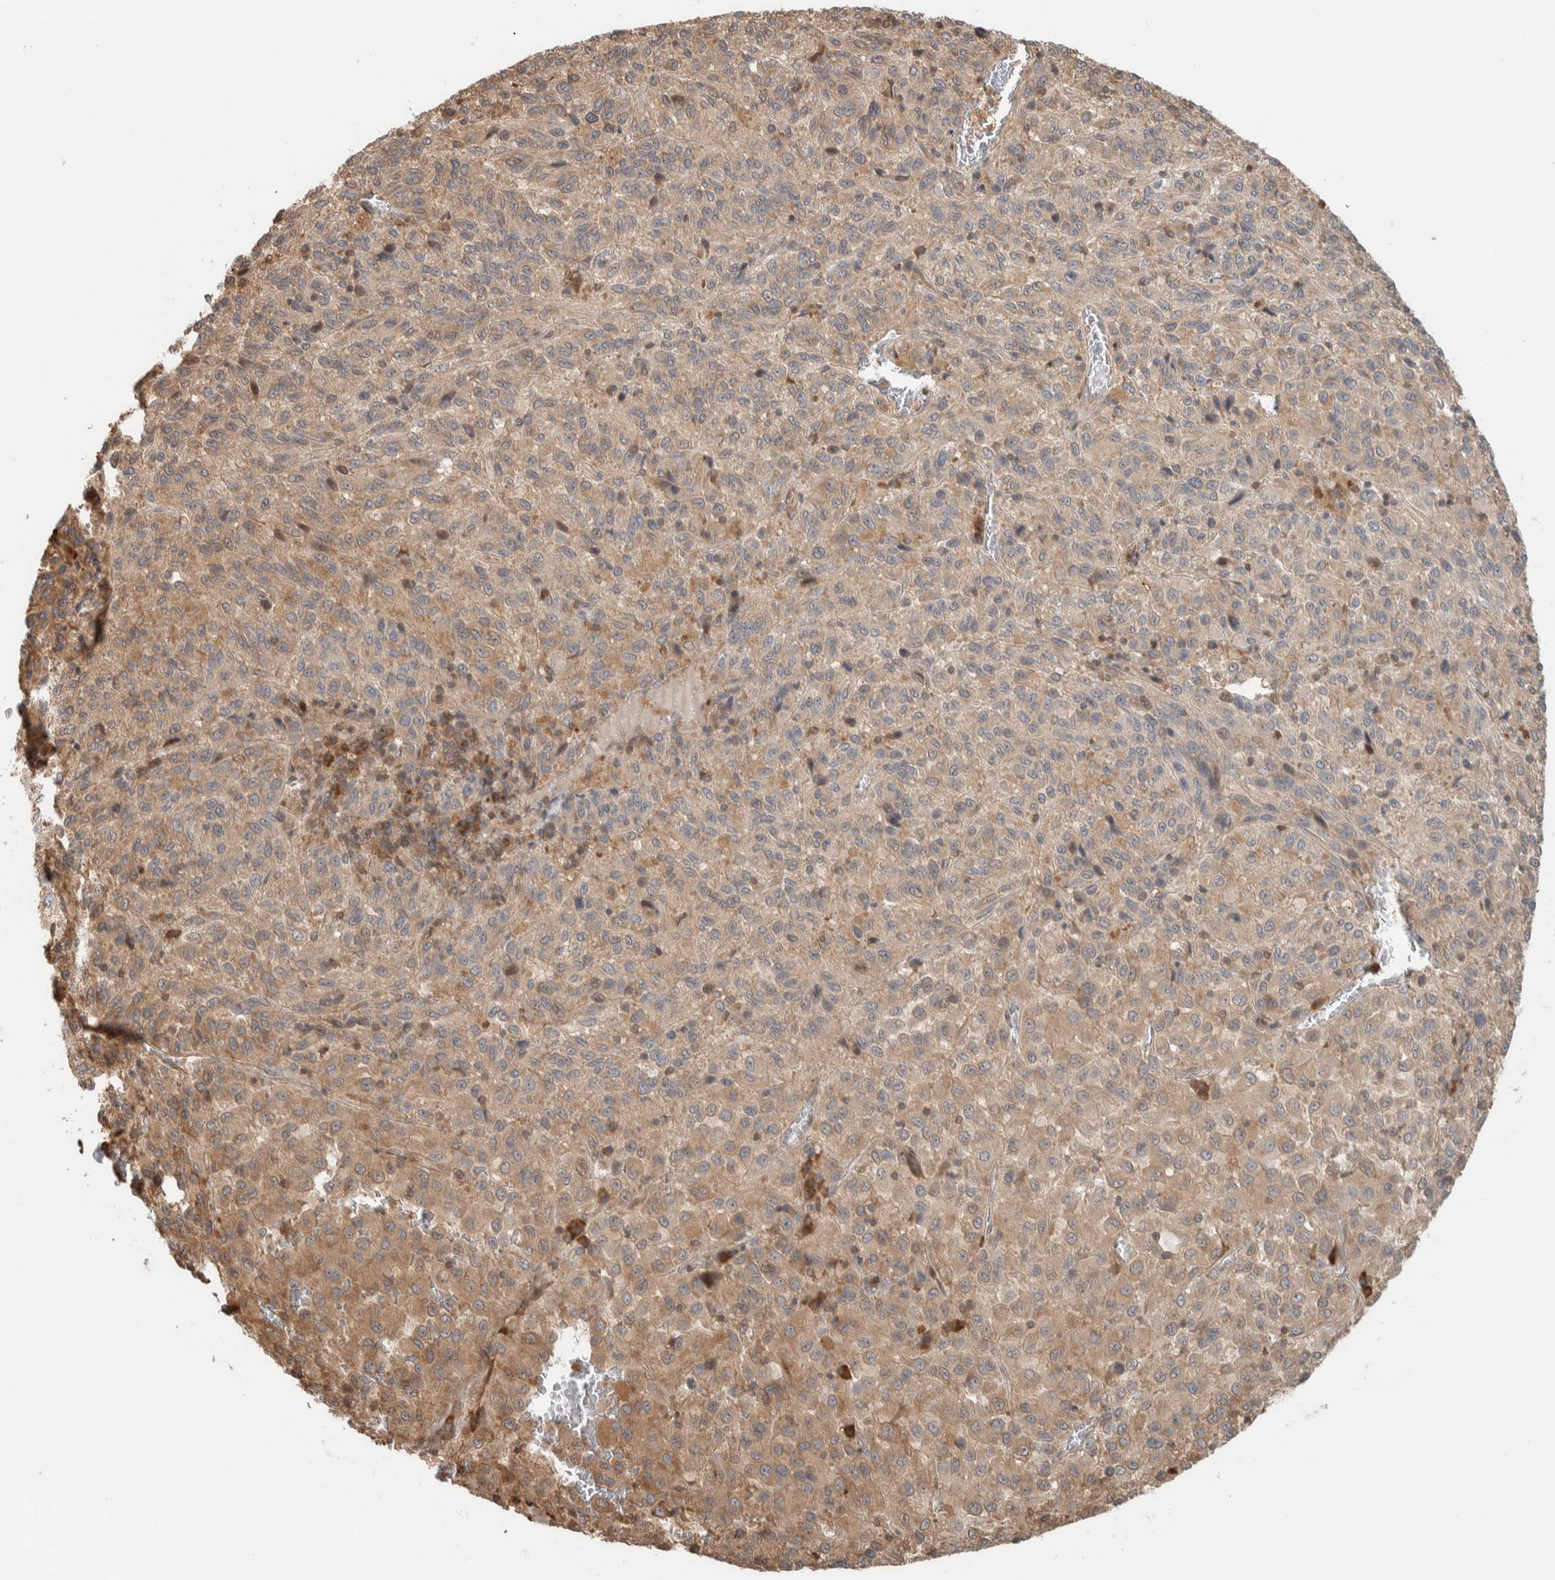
{"staining": {"intensity": "moderate", "quantity": ">75%", "location": "cytoplasmic/membranous"}, "tissue": "melanoma", "cell_type": "Tumor cells", "image_type": "cancer", "snomed": [{"axis": "morphology", "description": "Malignant melanoma, Metastatic site"}, {"axis": "topography", "description": "Lung"}], "caption": "Melanoma was stained to show a protein in brown. There is medium levels of moderate cytoplasmic/membranous positivity in approximately >75% of tumor cells. (DAB IHC with brightfield microscopy, high magnification).", "gene": "CNTROB", "patient": {"sex": "male", "age": 64}}